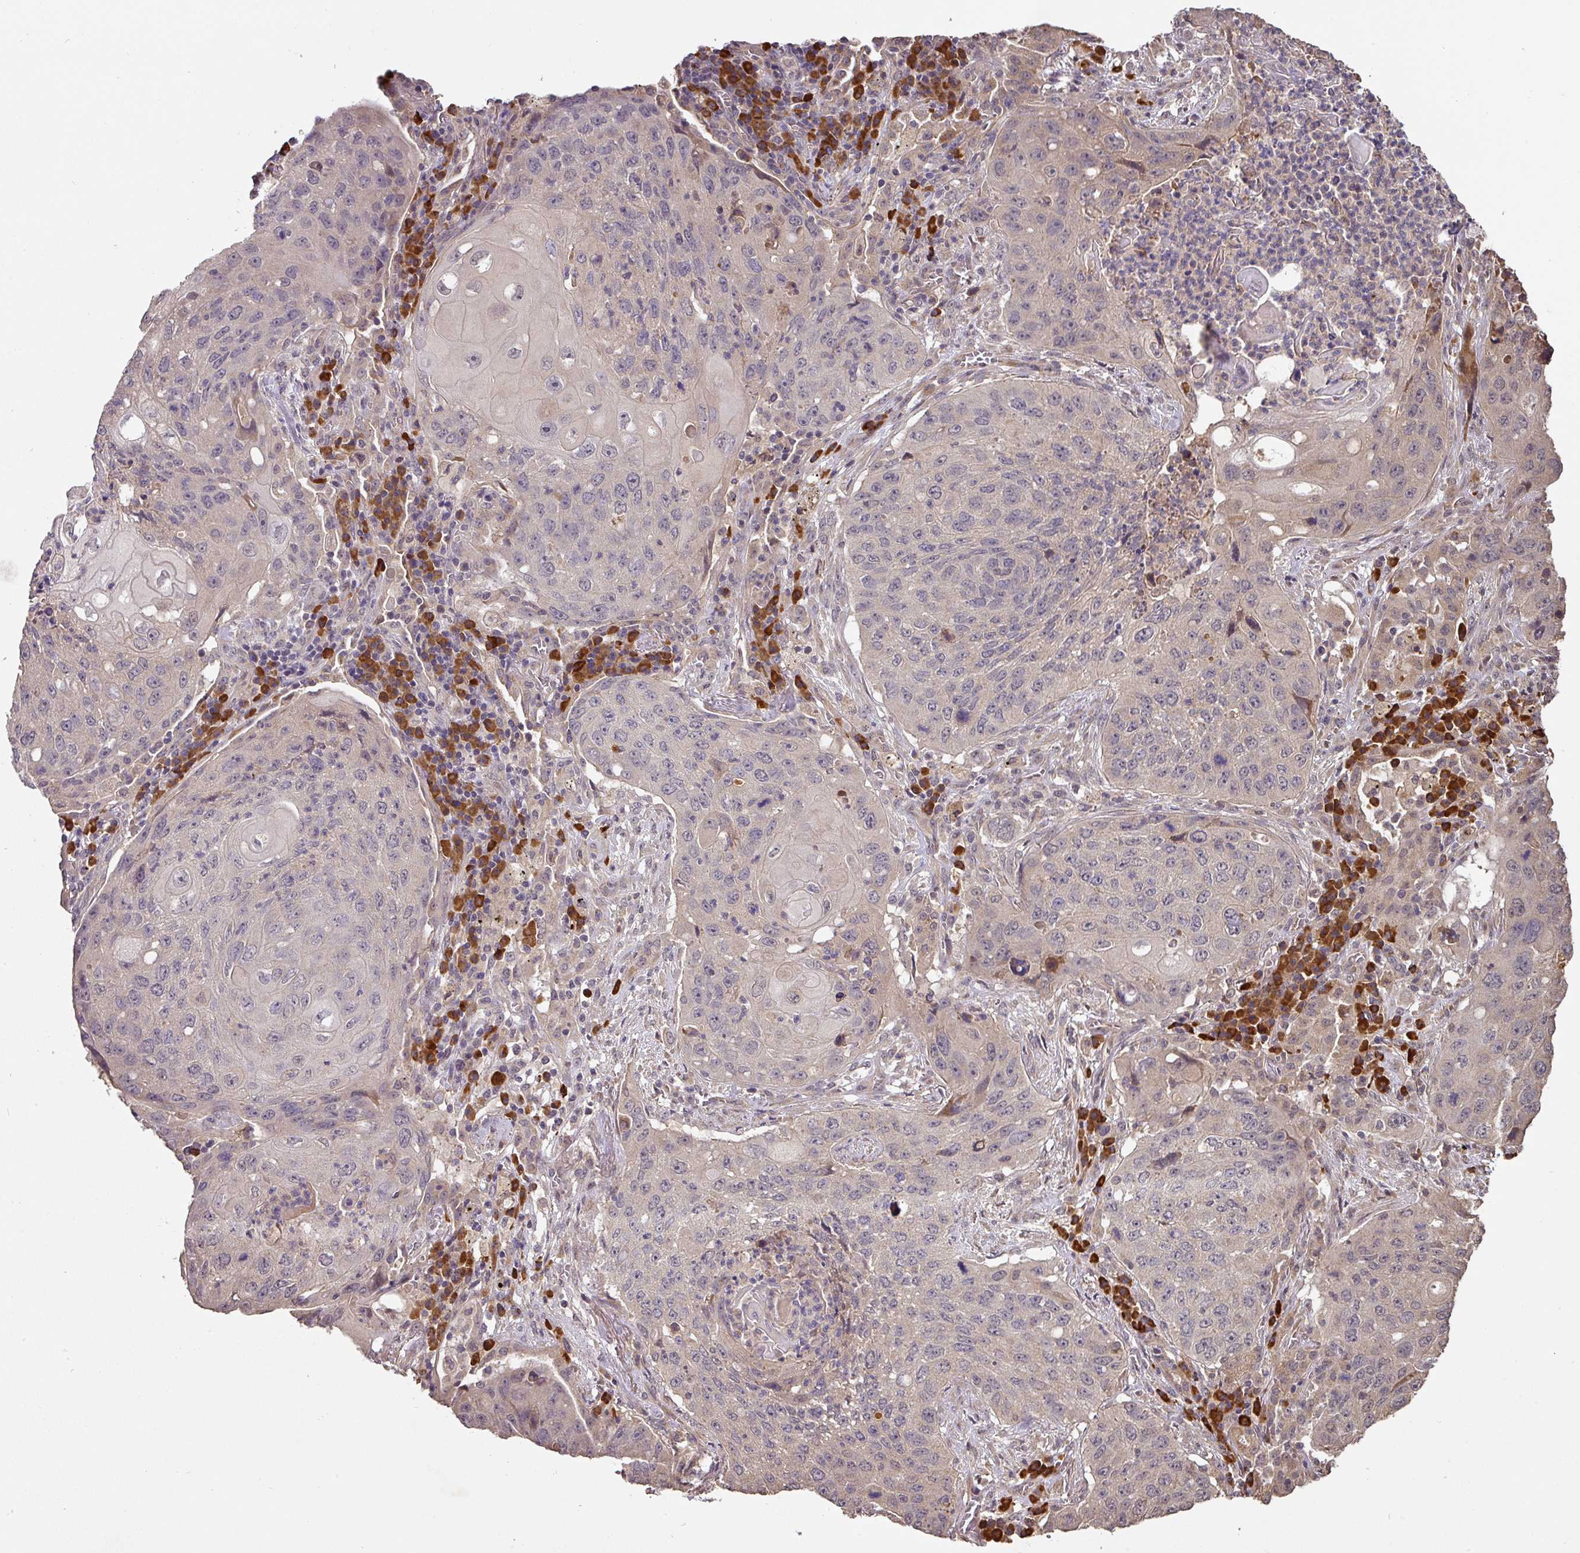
{"staining": {"intensity": "negative", "quantity": "none", "location": "none"}, "tissue": "lung cancer", "cell_type": "Tumor cells", "image_type": "cancer", "snomed": [{"axis": "morphology", "description": "Squamous cell carcinoma, NOS"}, {"axis": "topography", "description": "Lung"}], "caption": "High magnification brightfield microscopy of lung squamous cell carcinoma stained with DAB (3,3'-diaminobenzidine) (brown) and counterstained with hematoxylin (blue): tumor cells show no significant staining.", "gene": "ACVR2B", "patient": {"sex": "female", "age": 63}}